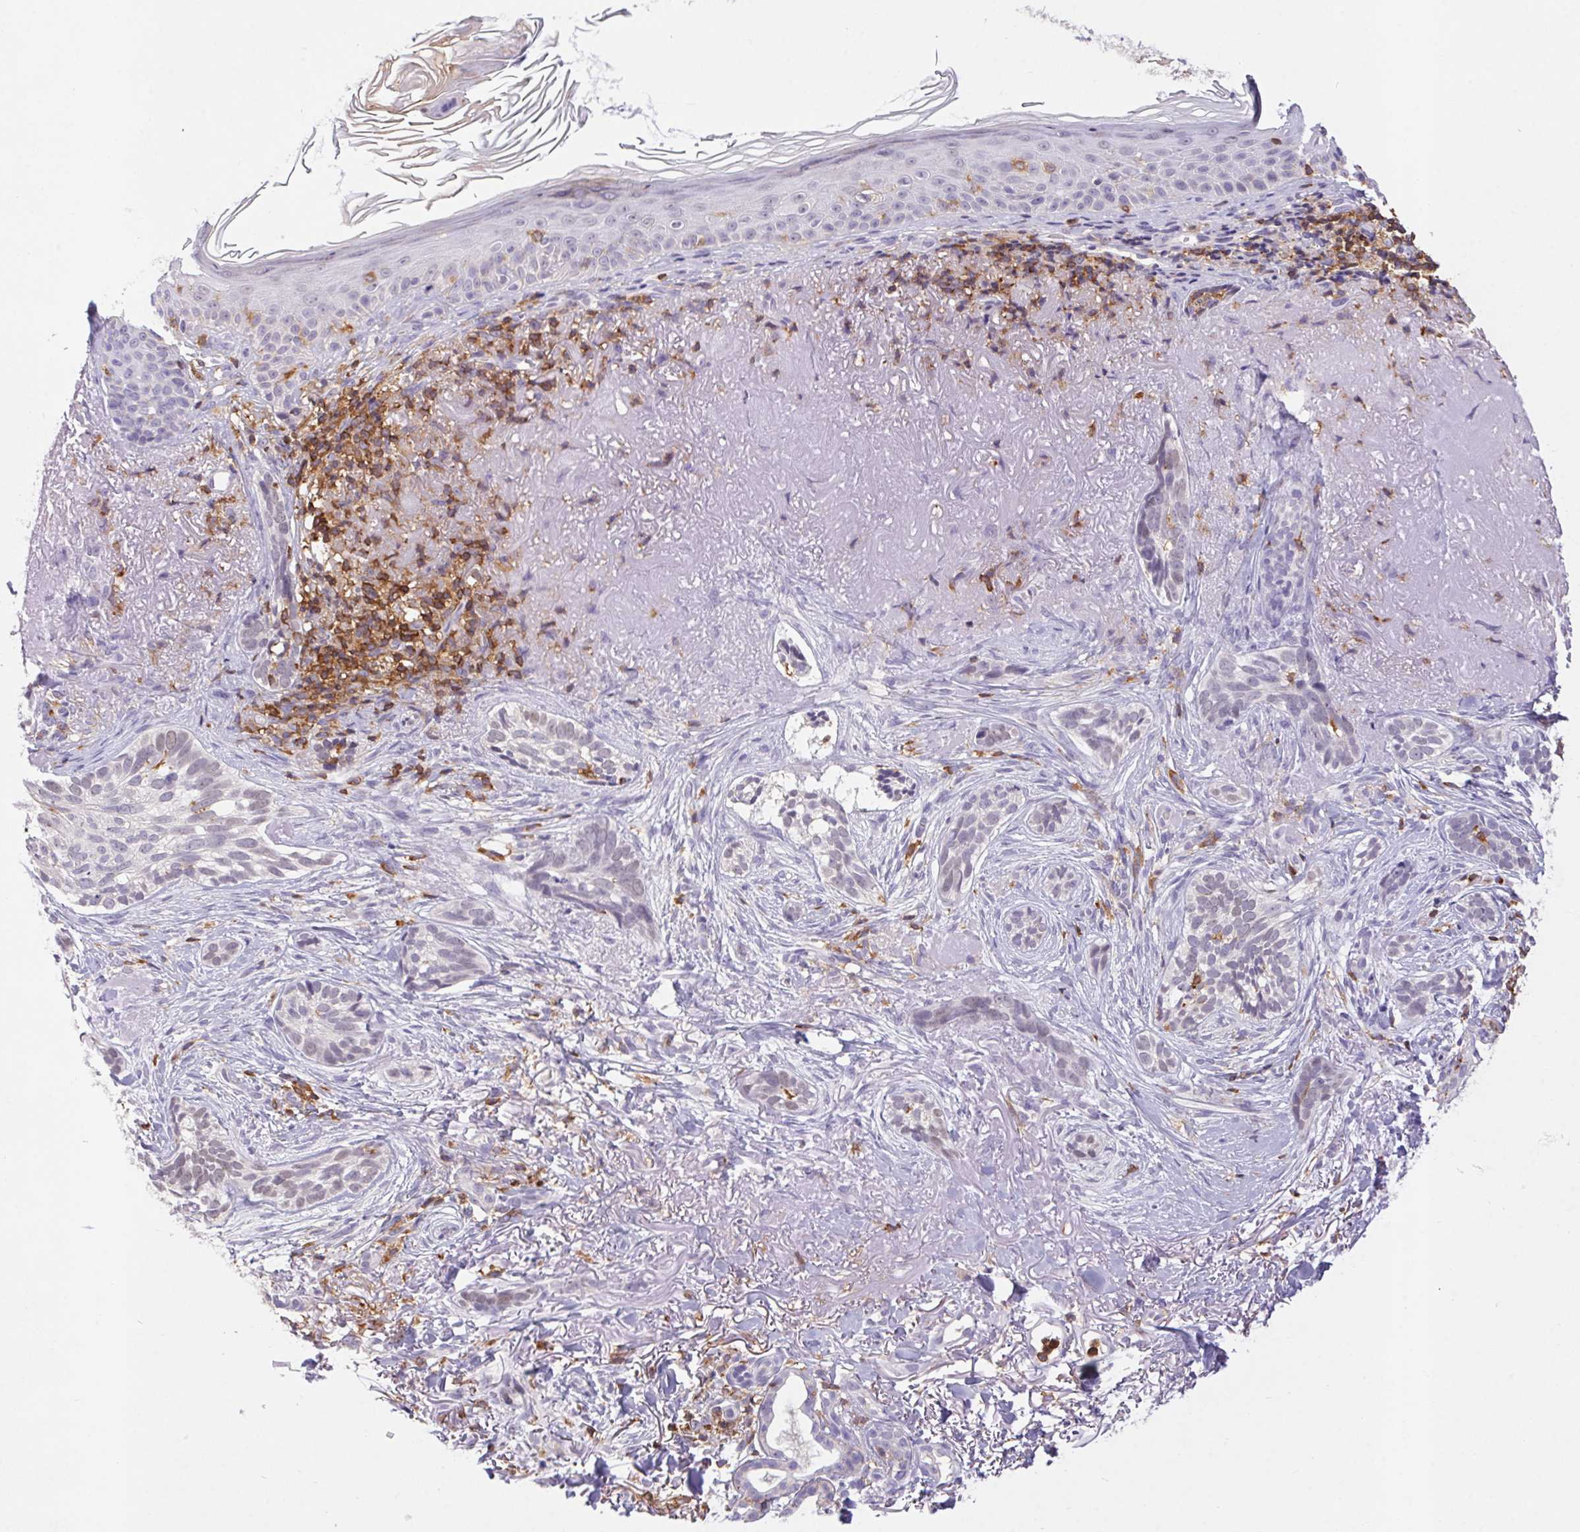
{"staining": {"intensity": "negative", "quantity": "none", "location": "none"}, "tissue": "skin cancer", "cell_type": "Tumor cells", "image_type": "cancer", "snomed": [{"axis": "morphology", "description": "Basal cell carcinoma"}, {"axis": "morphology", "description": "BCC, high aggressive"}, {"axis": "topography", "description": "Skin"}], "caption": "Immunohistochemistry image of skin cancer (bcc,  high aggressive) stained for a protein (brown), which shows no positivity in tumor cells.", "gene": "APBB1IP", "patient": {"sex": "female", "age": 86}}